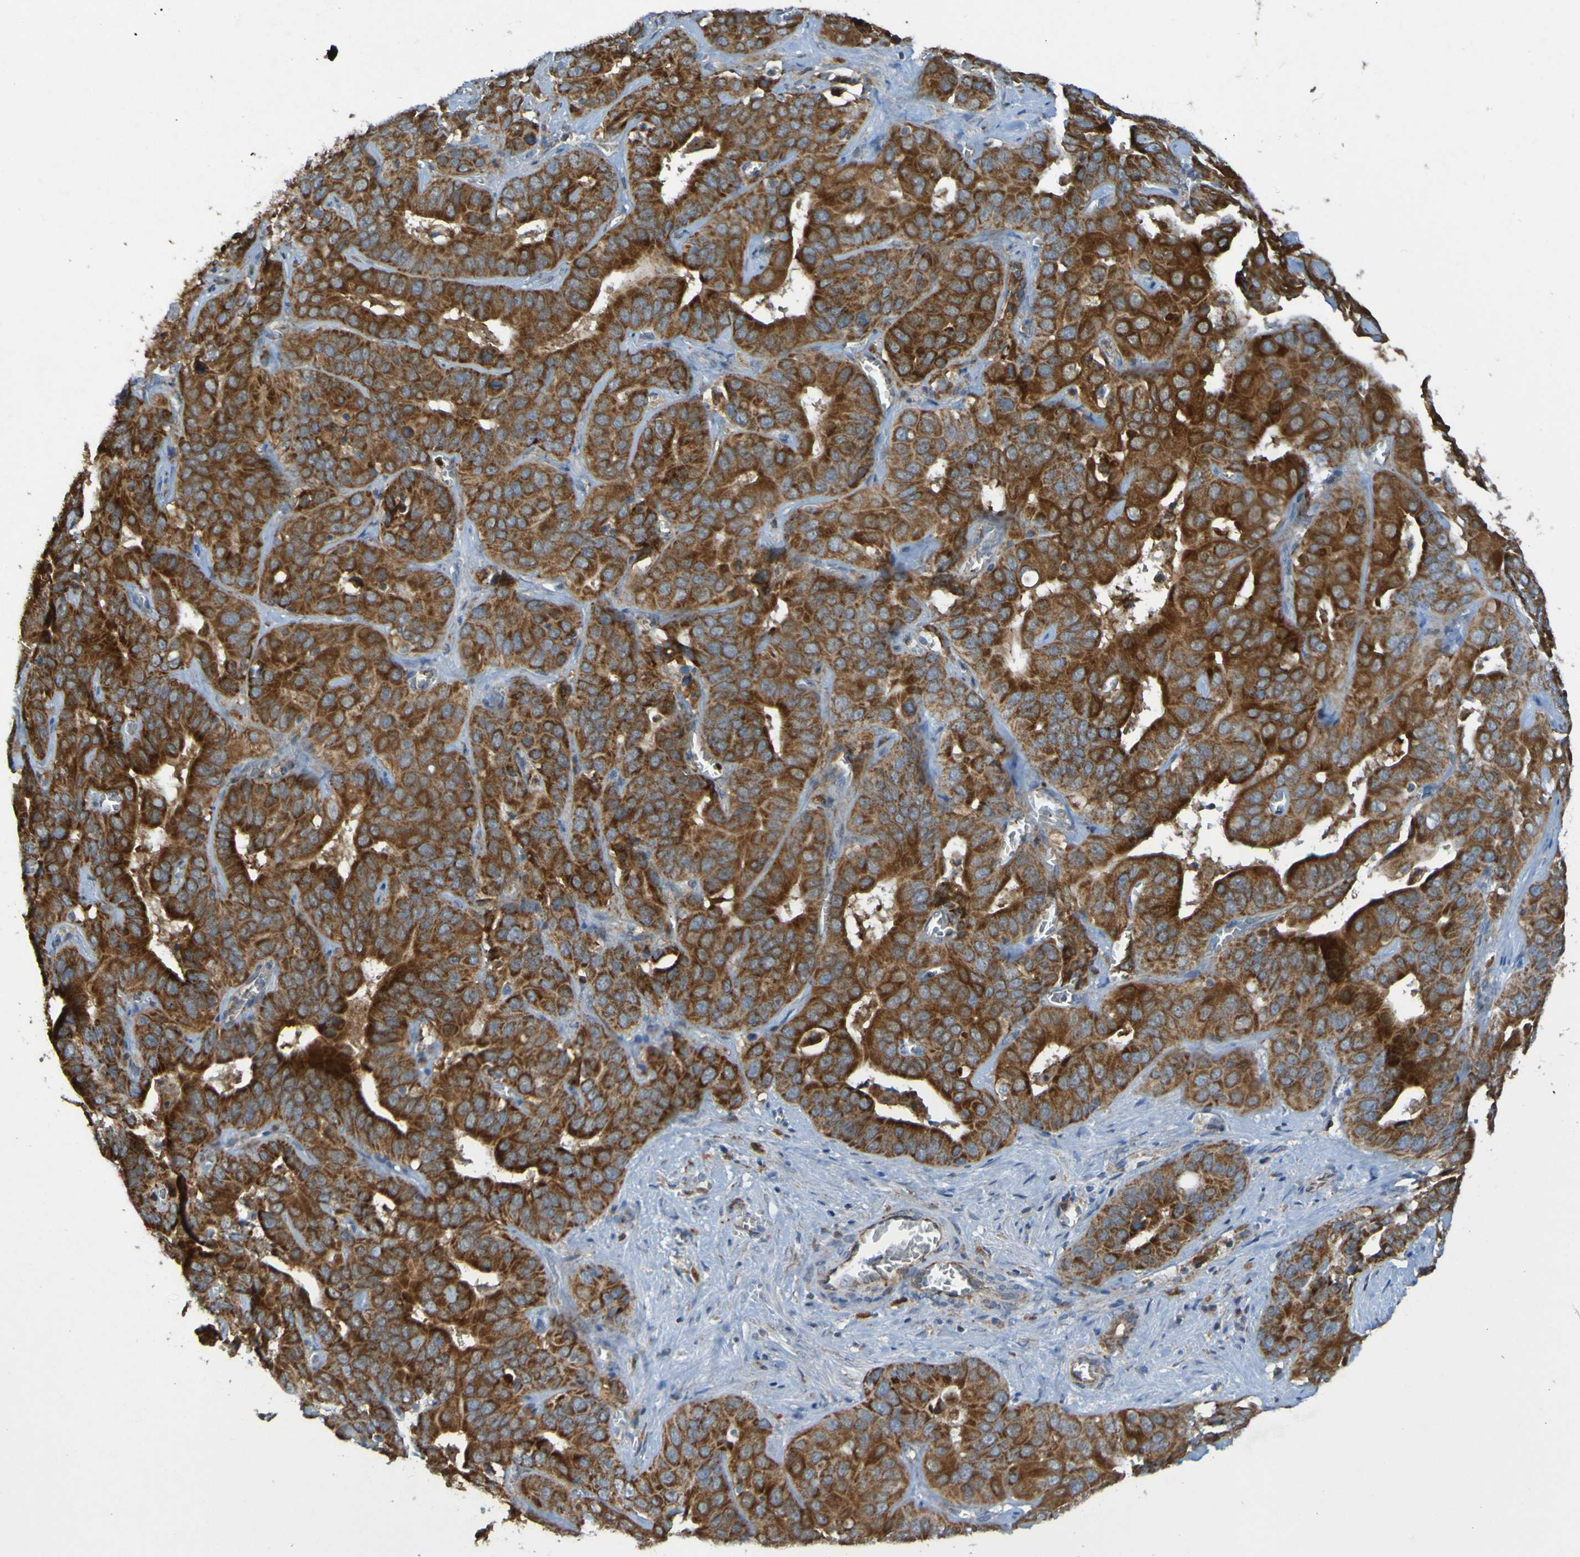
{"staining": {"intensity": "strong", "quantity": ">75%", "location": "cytoplasmic/membranous"}, "tissue": "liver cancer", "cell_type": "Tumor cells", "image_type": "cancer", "snomed": [{"axis": "morphology", "description": "Cholangiocarcinoma"}, {"axis": "topography", "description": "Liver"}], "caption": "Protein staining of liver cancer tissue shows strong cytoplasmic/membranous staining in approximately >75% of tumor cells.", "gene": "CCDC51", "patient": {"sex": "female", "age": 52}}